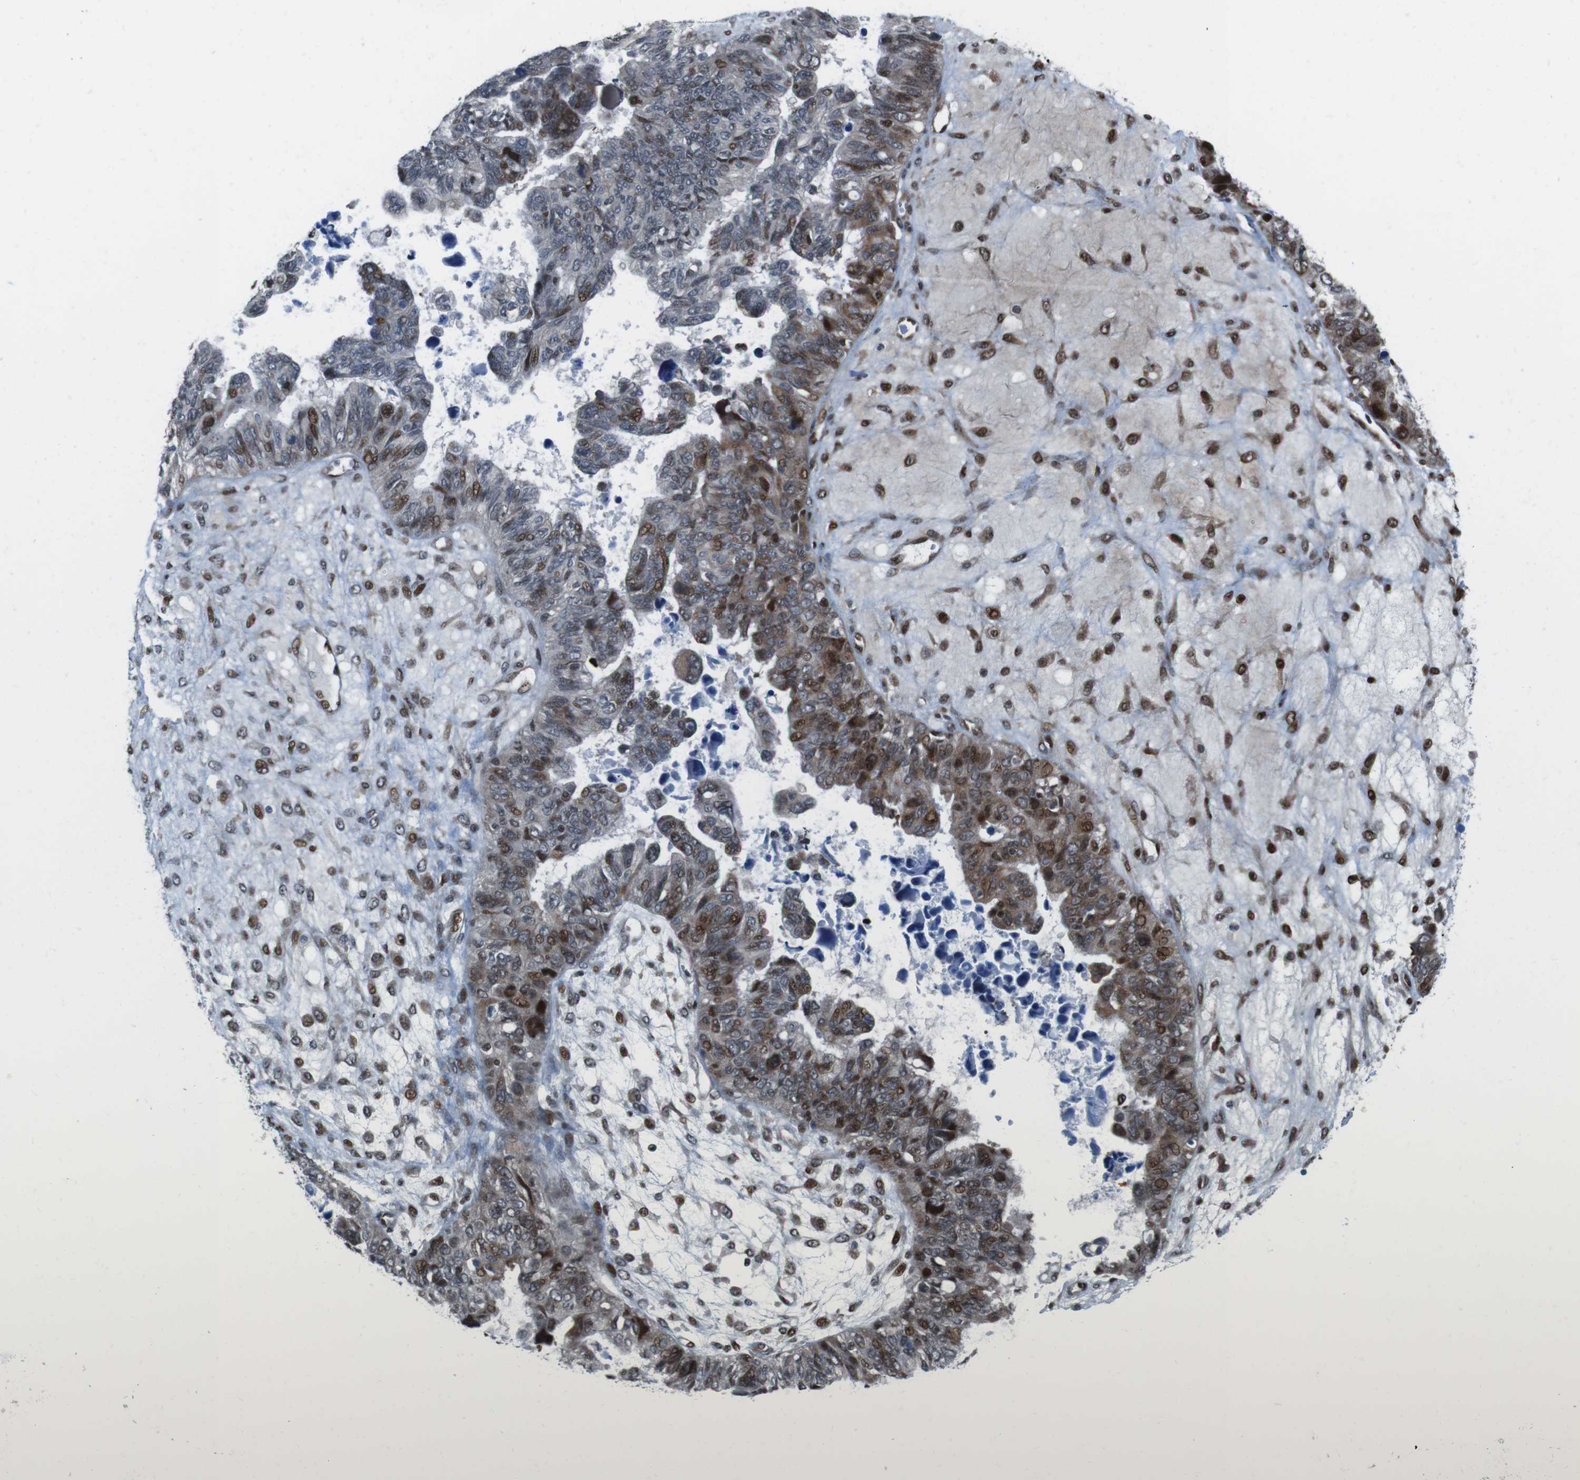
{"staining": {"intensity": "moderate", "quantity": "25%-75%", "location": "cytoplasmic/membranous,nuclear"}, "tissue": "ovarian cancer", "cell_type": "Tumor cells", "image_type": "cancer", "snomed": [{"axis": "morphology", "description": "Cystadenocarcinoma, serous, NOS"}, {"axis": "topography", "description": "Ovary"}], "caption": "About 25%-75% of tumor cells in serous cystadenocarcinoma (ovarian) exhibit moderate cytoplasmic/membranous and nuclear protein staining as visualized by brown immunohistochemical staining.", "gene": "PBRM1", "patient": {"sex": "female", "age": 79}}